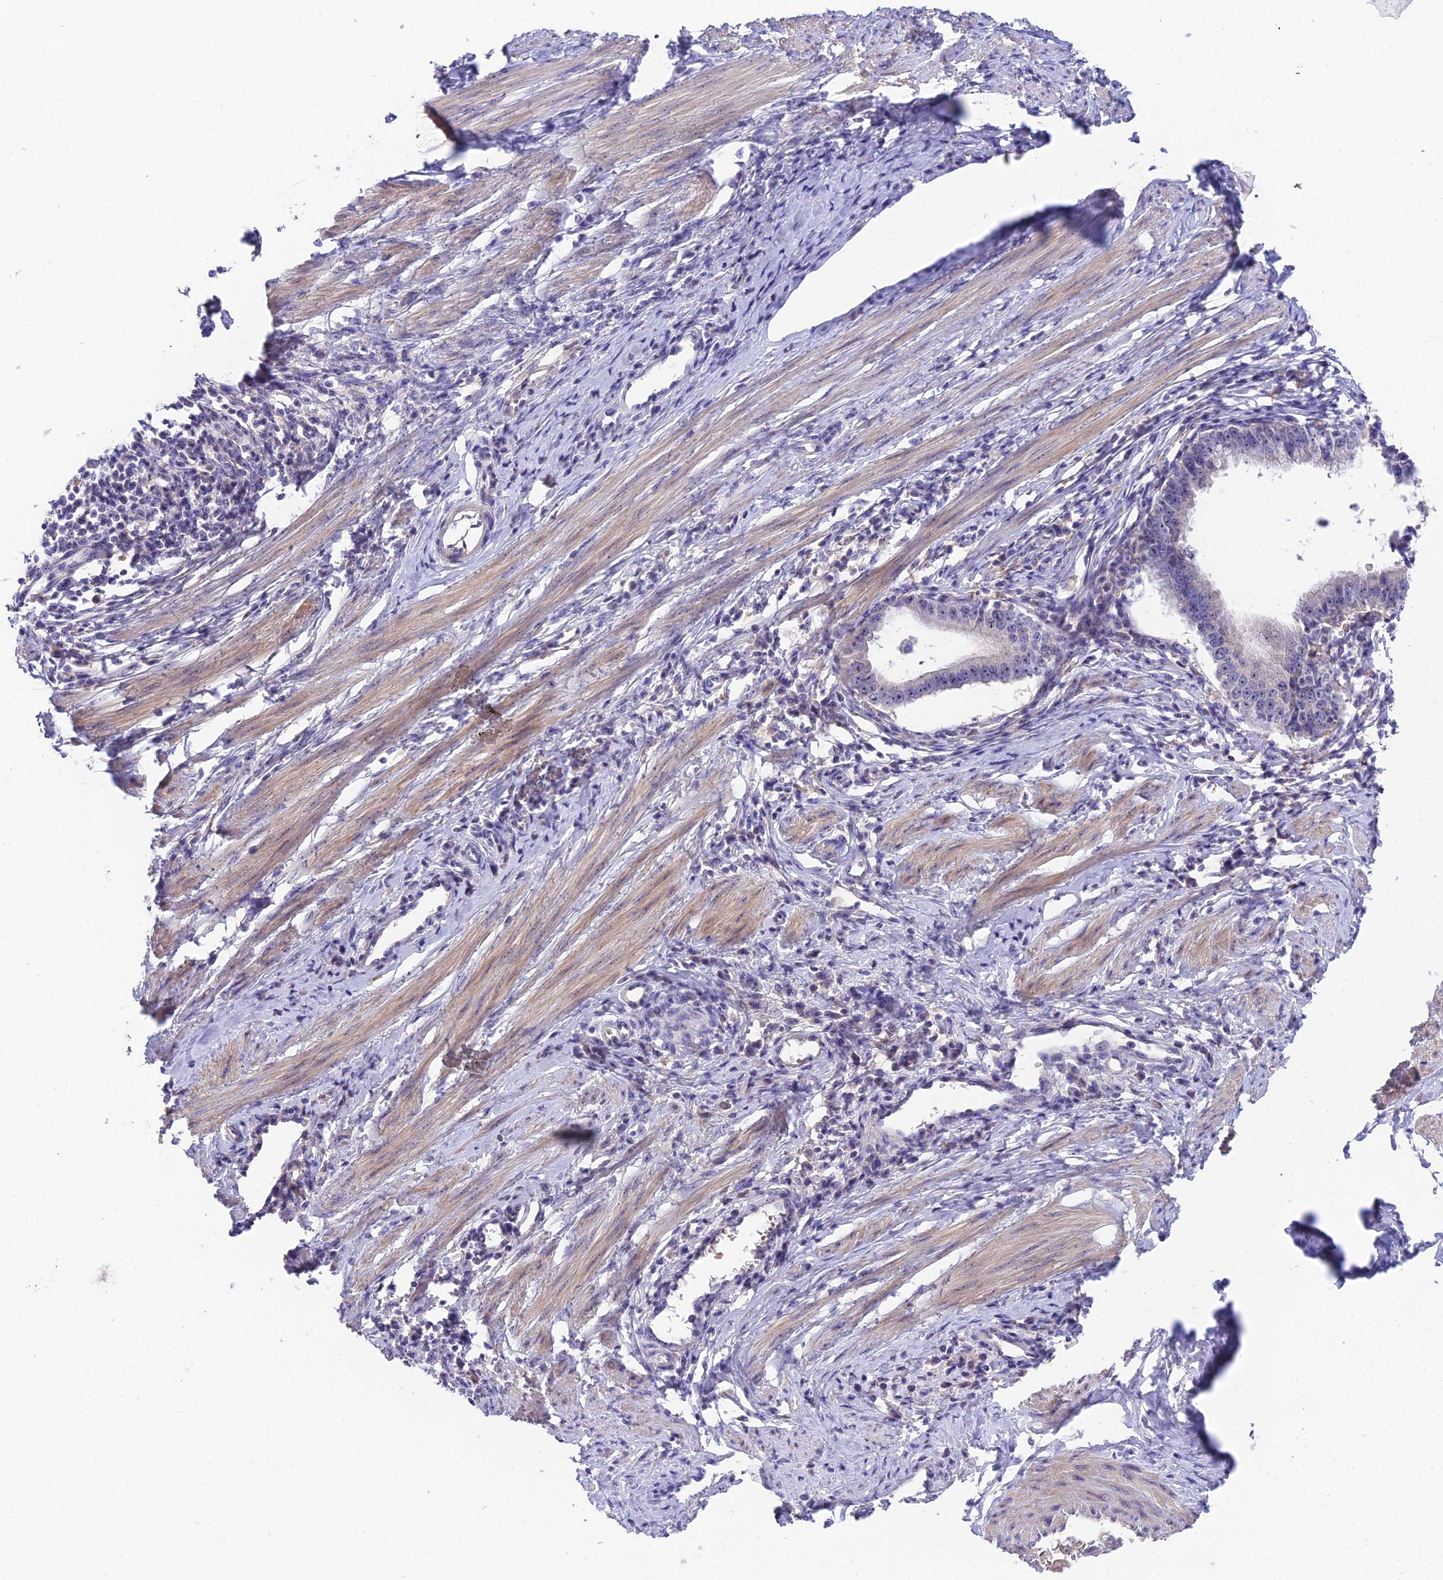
{"staining": {"intensity": "negative", "quantity": "none", "location": "none"}, "tissue": "cervical cancer", "cell_type": "Tumor cells", "image_type": "cancer", "snomed": [{"axis": "morphology", "description": "Adenocarcinoma, NOS"}, {"axis": "topography", "description": "Cervix"}], "caption": "This image is of cervical adenocarcinoma stained with immunohistochemistry (IHC) to label a protein in brown with the nuclei are counter-stained blue. There is no positivity in tumor cells.", "gene": "DUSP29", "patient": {"sex": "female", "age": 36}}